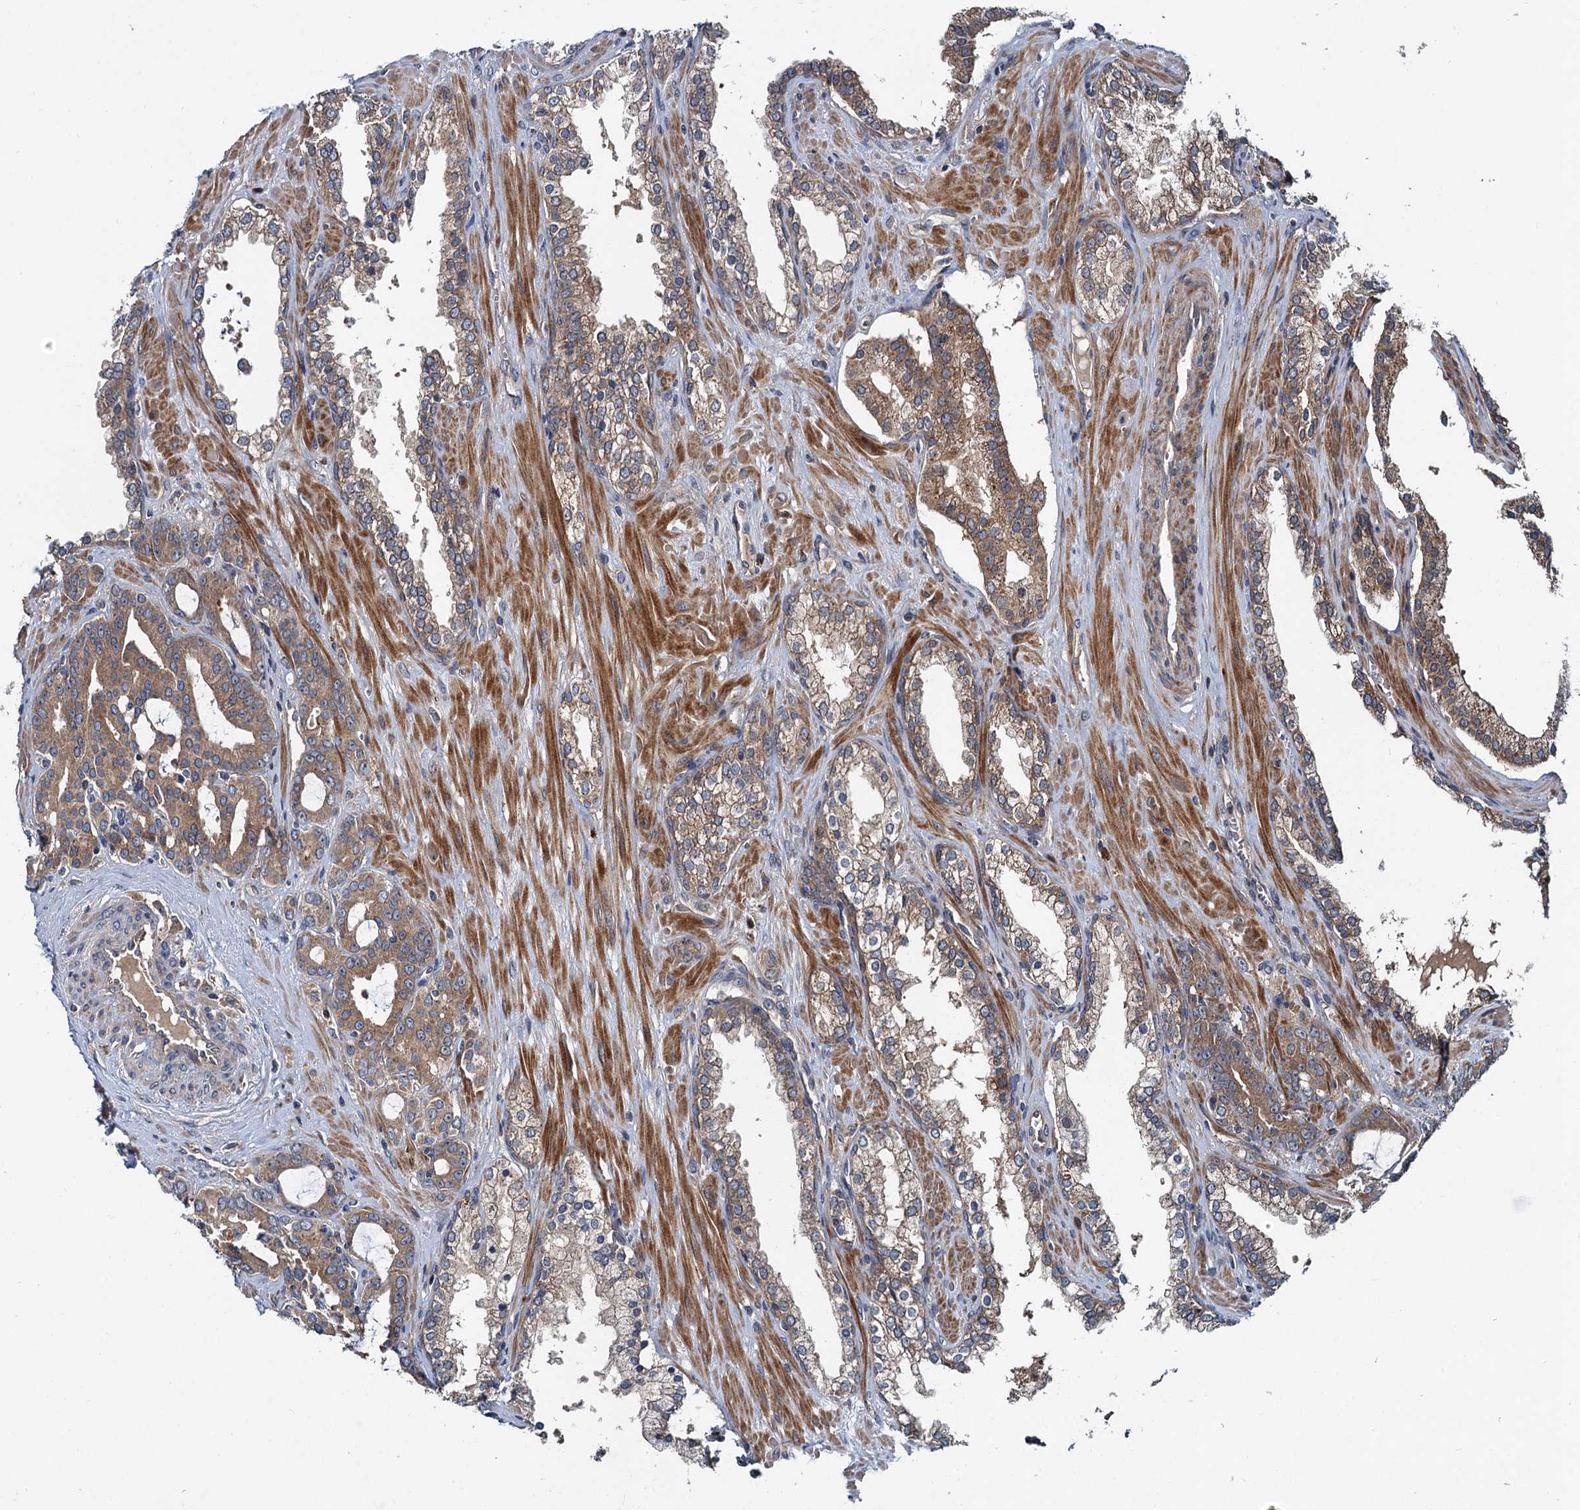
{"staining": {"intensity": "moderate", "quantity": "25%-75%", "location": "cytoplasmic/membranous"}, "tissue": "prostate cancer", "cell_type": "Tumor cells", "image_type": "cancer", "snomed": [{"axis": "morphology", "description": "Adenocarcinoma, High grade"}, {"axis": "topography", "description": "Prostate"}], "caption": "Prostate high-grade adenocarcinoma was stained to show a protein in brown. There is medium levels of moderate cytoplasmic/membranous expression in about 25%-75% of tumor cells. (DAB (3,3'-diaminobenzidine) IHC with brightfield microscopy, high magnification).", "gene": "EFL1", "patient": {"sex": "male", "age": 72}}